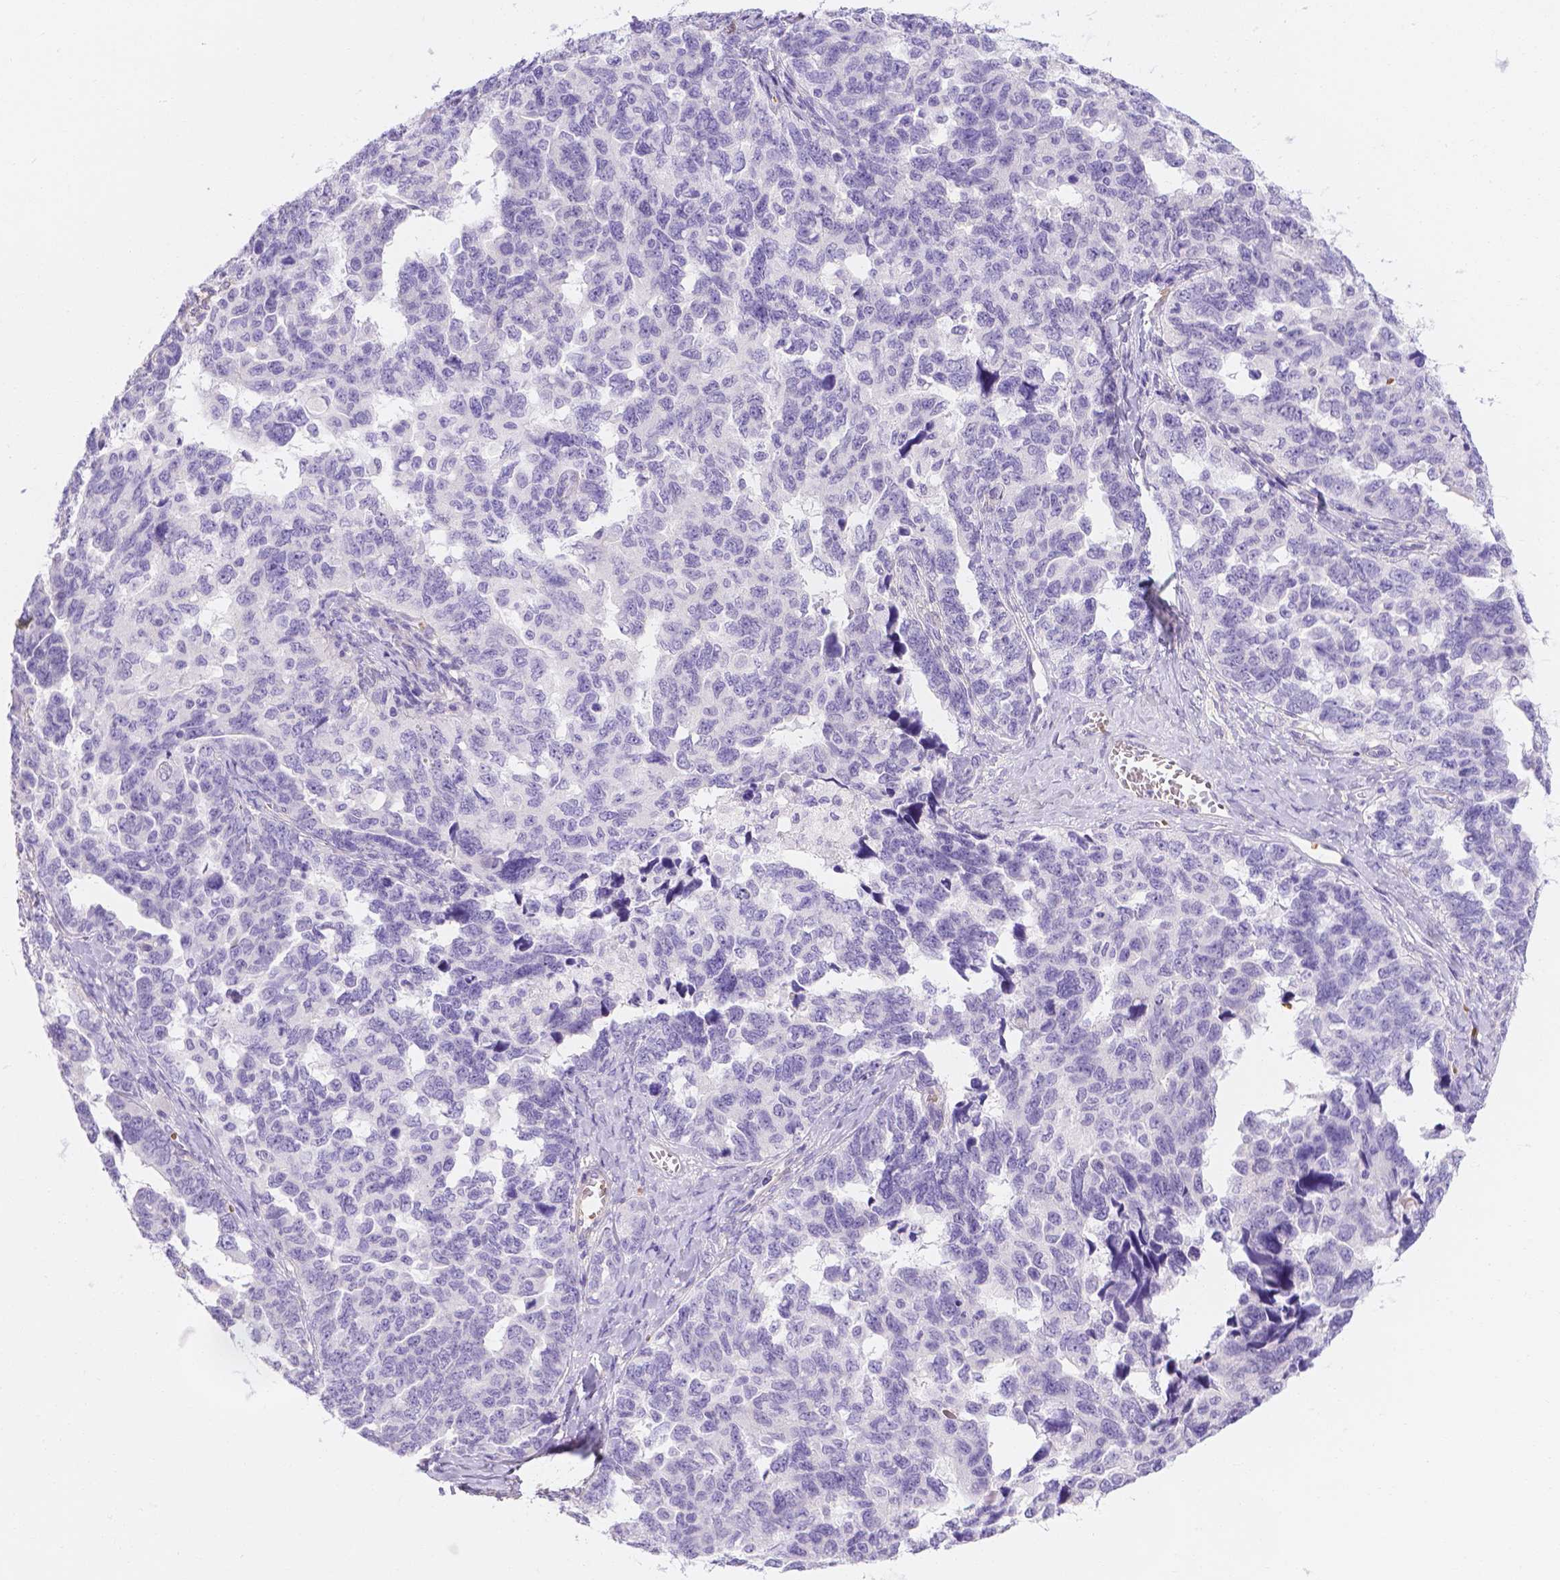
{"staining": {"intensity": "negative", "quantity": "none", "location": "none"}, "tissue": "ovarian cancer", "cell_type": "Tumor cells", "image_type": "cancer", "snomed": [{"axis": "morphology", "description": "Cystadenocarcinoma, serous, NOS"}, {"axis": "topography", "description": "Ovary"}], "caption": "This is an immunohistochemistry (IHC) image of ovarian cancer. There is no positivity in tumor cells.", "gene": "SLC40A1", "patient": {"sex": "female", "age": 69}}